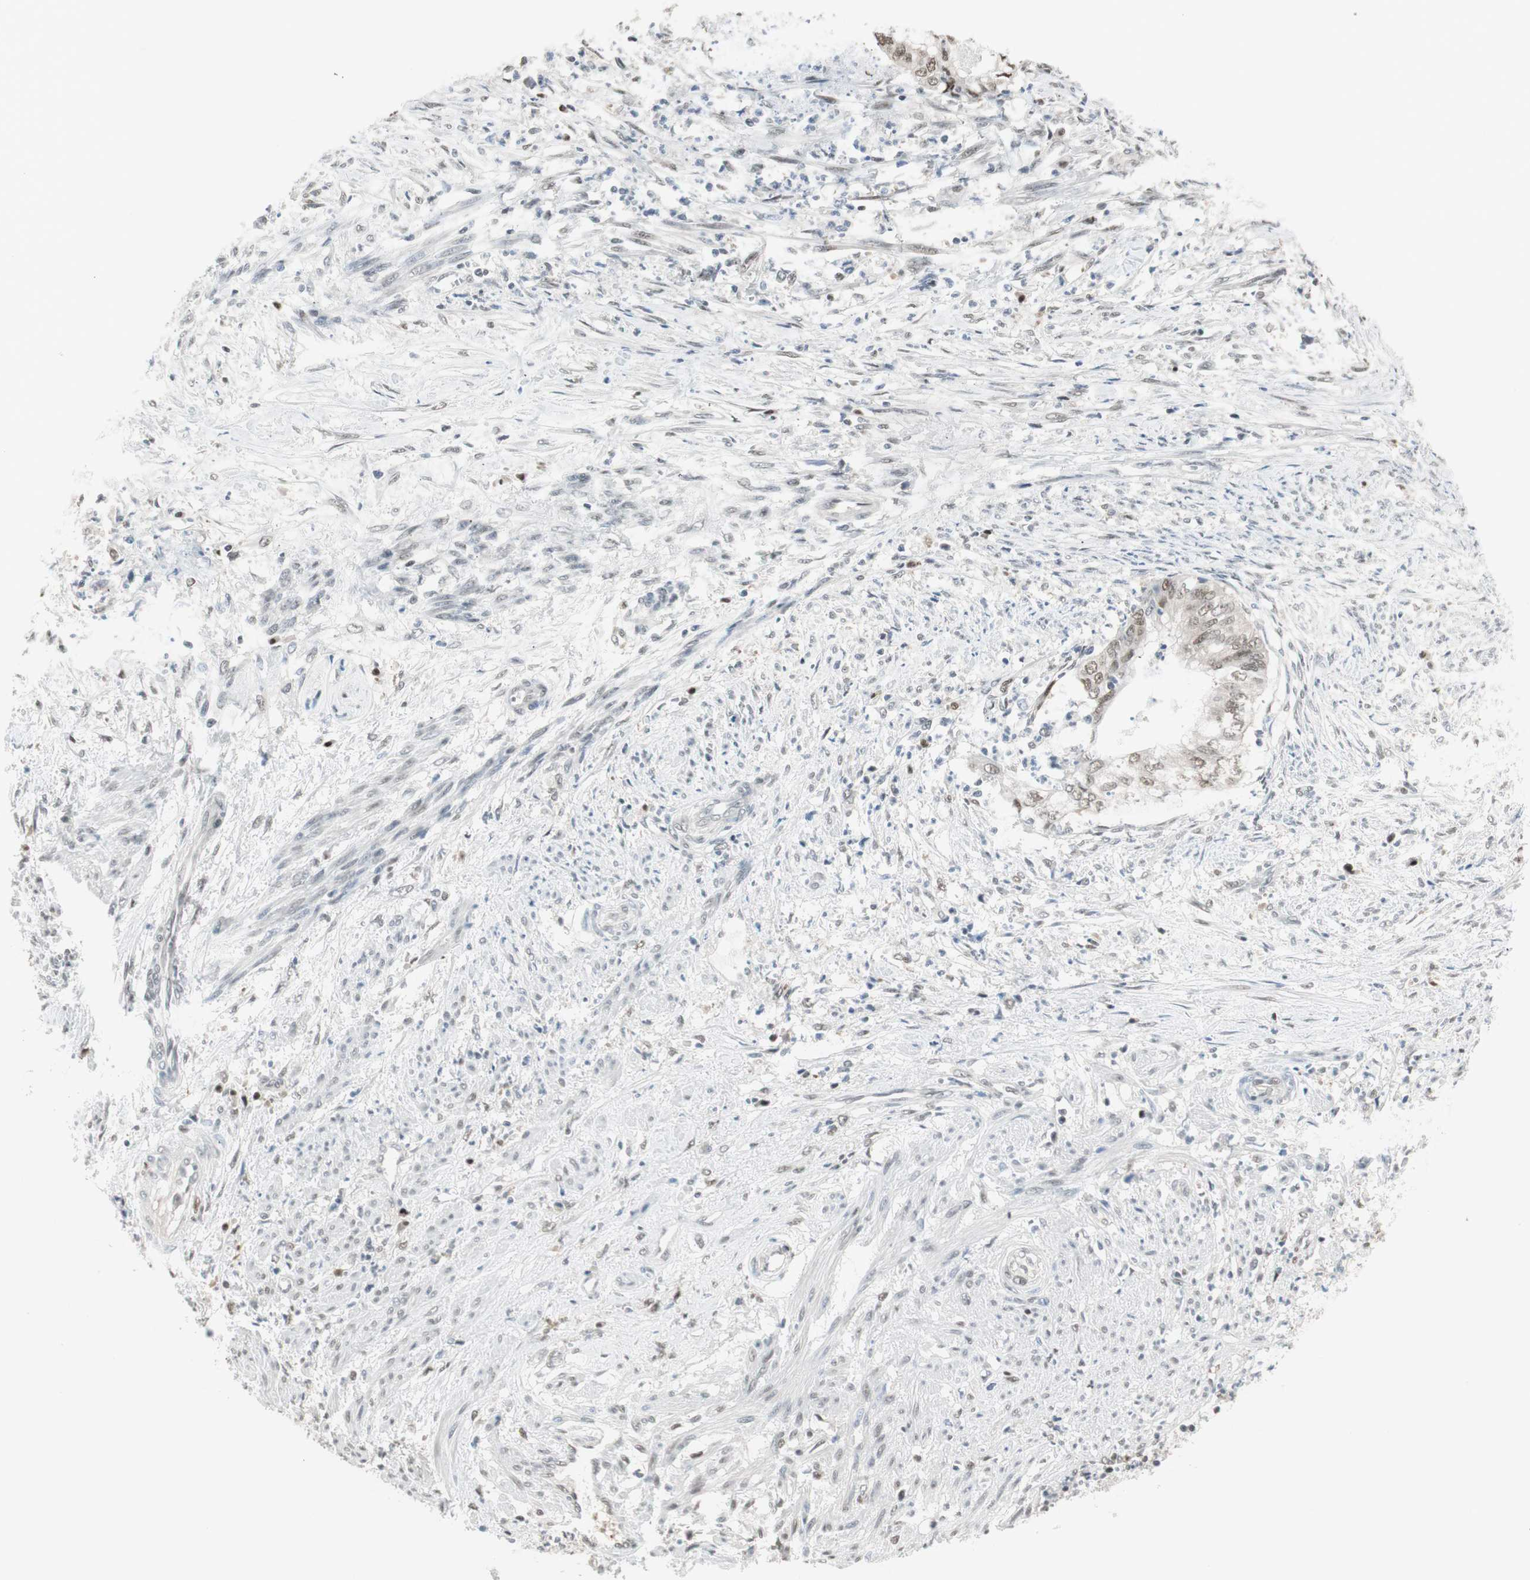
{"staining": {"intensity": "moderate", "quantity": "25%-75%", "location": "nuclear"}, "tissue": "endometrial cancer", "cell_type": "Tumor cells", "image_type": "cancer", "snomed": [{"axis": "morphology", "description": "Necrosis, NOS"}, {"axis": "morphology", "description": "Adenocarcinoma, NOS"}, {"axis": "topography", "description": "Endometrium"}], "caption": "IHC micrograph of endometrial cancer (adenocarcinoma) stained for a protein (brown), which exhibits medium levels of moderate nuclear staining in approximately 25%-75% of tumor cells.", "gene": "LONP2", "patient": {"sex": "female", "age": 79}}